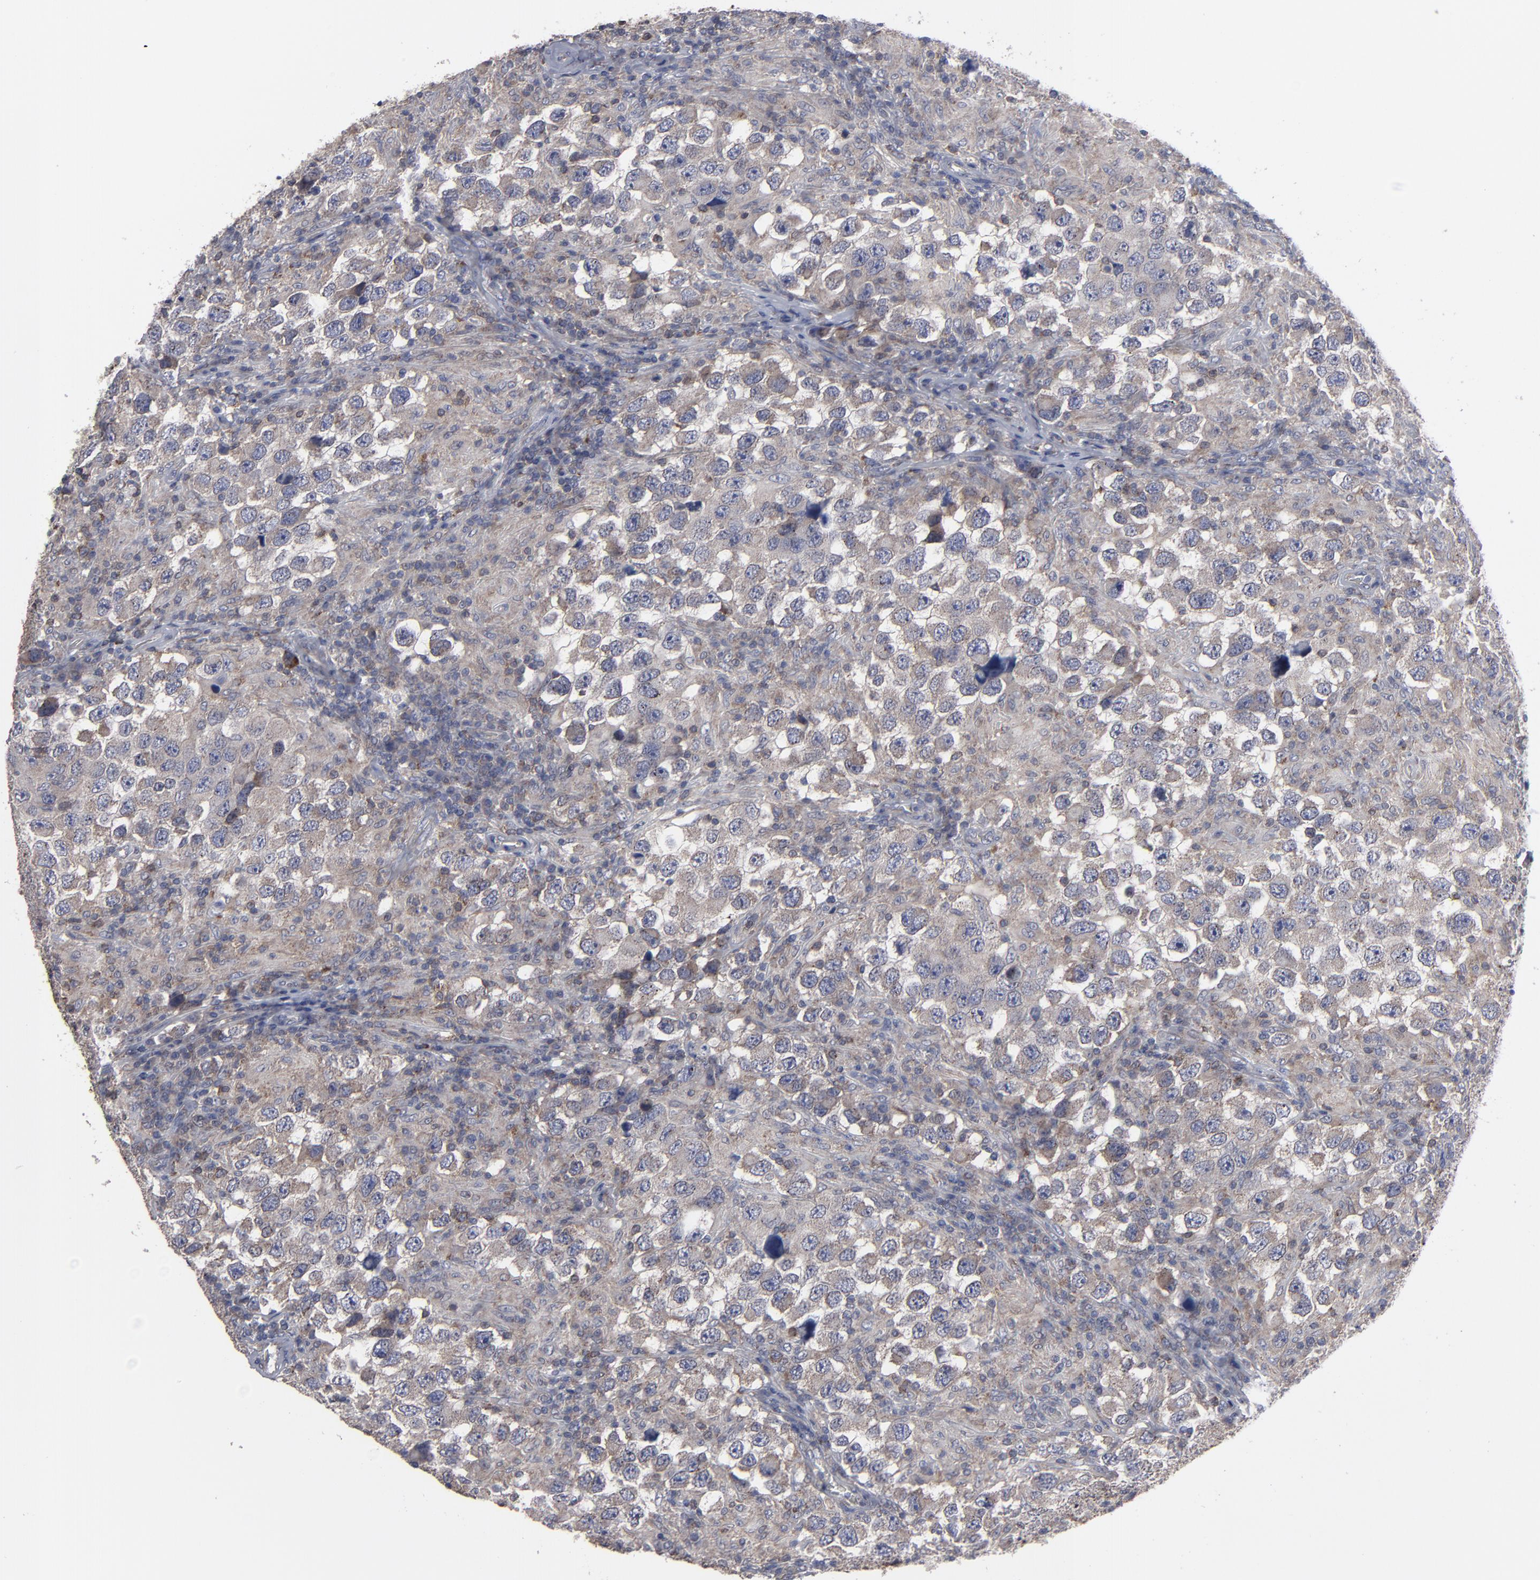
{"staining": {"intensity": "weak", "quantity": "<25%", "location": "cytoplasmic/membranous"}, "tissue": "testis cancer", "cell_type": "Tumor cells", "image_type": "cancer", "snomed": [{"axis": "morphology", "description": "Carcinoma, Embryonal, NOS"}, {"axis": "topography", "description": "Testis"}], "caption": "This is a photomicrograph of immunohistochemistry staining of testis embryonal carcinoma, which shows no staining in tumor cells.", "gene": "KIAA2026", "patient": {"sex": "male", "age": 21}}